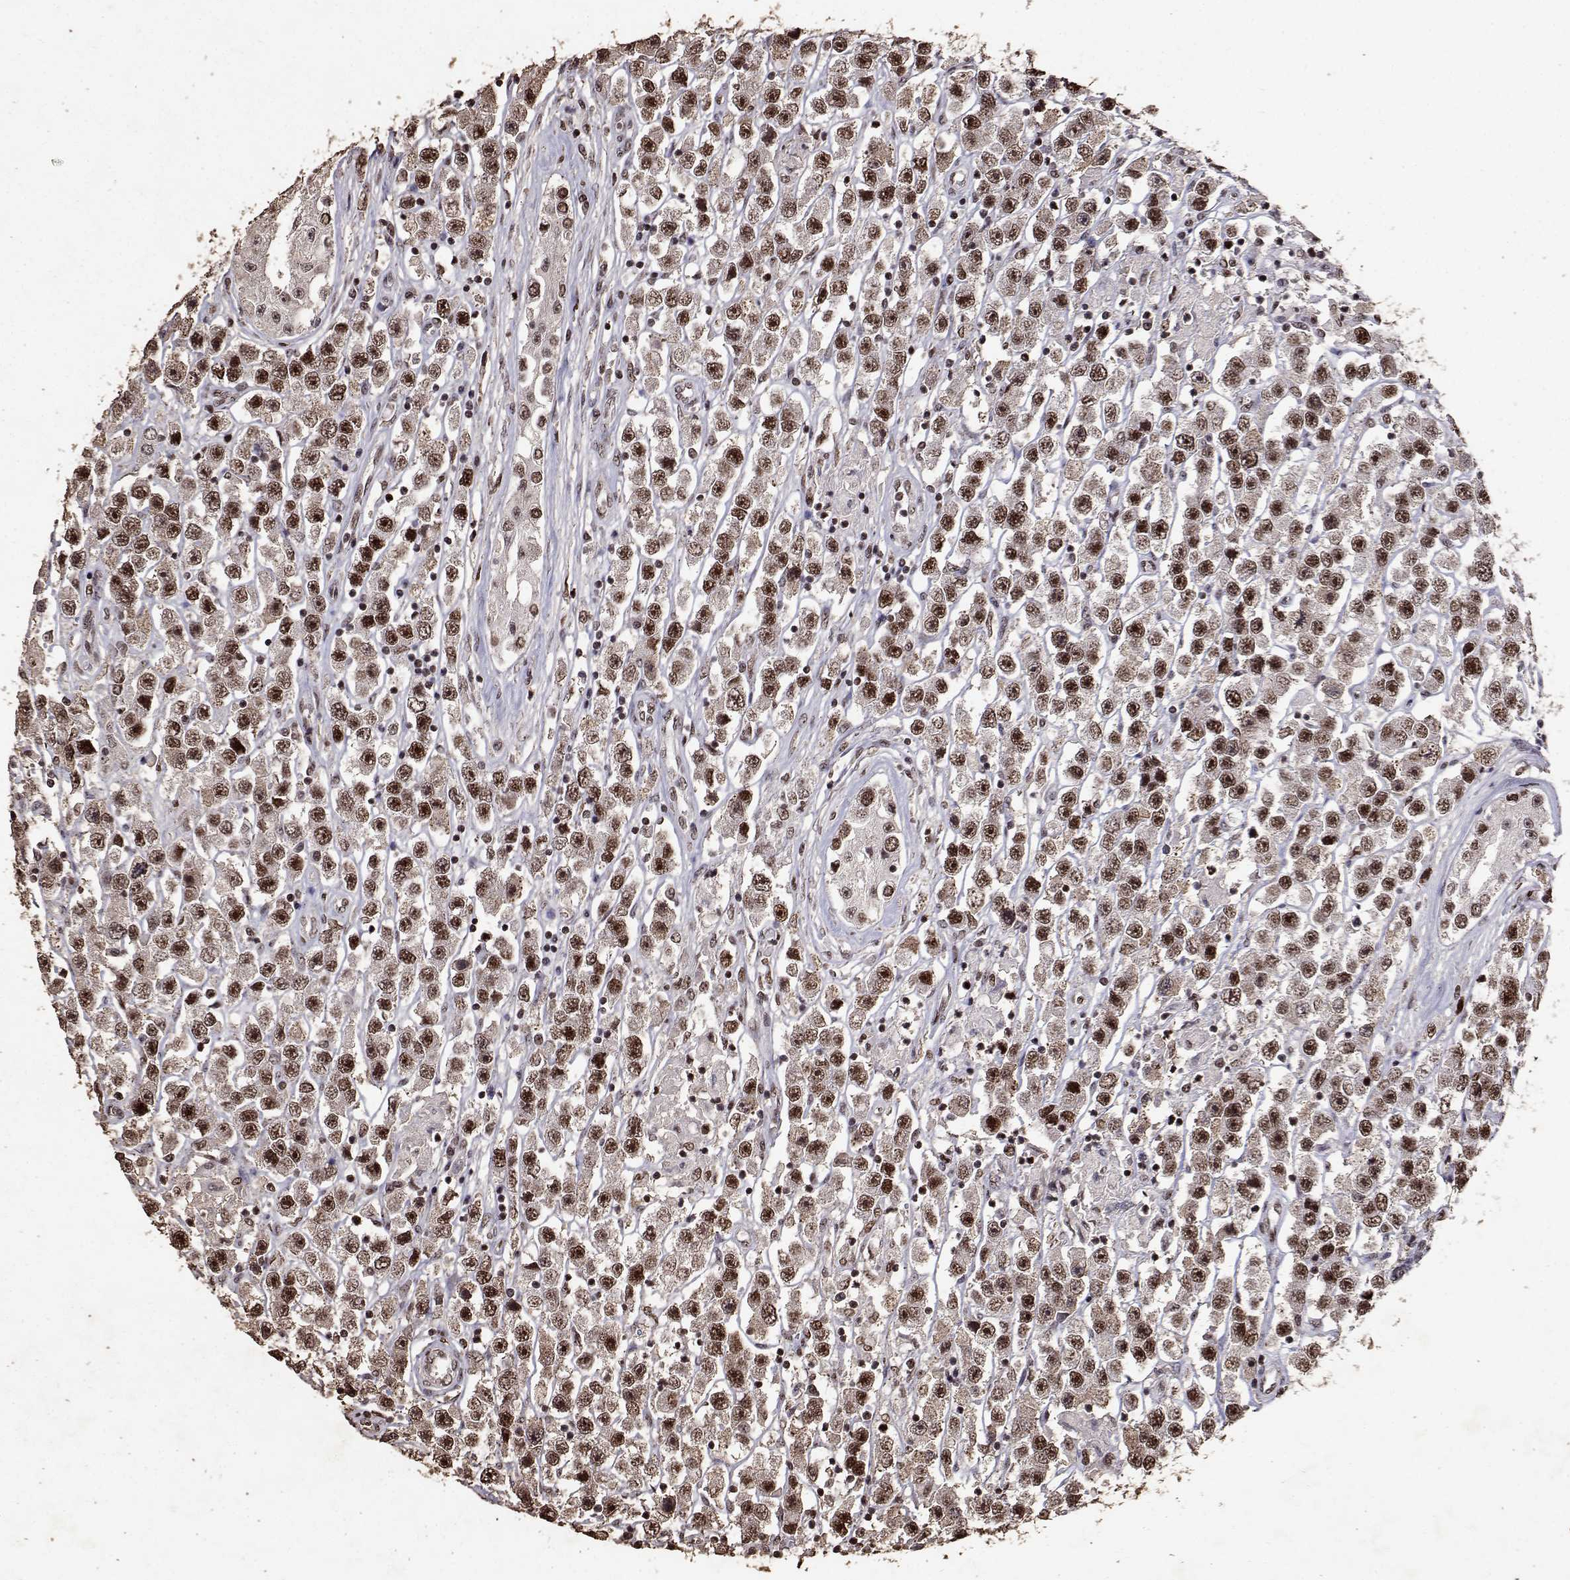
{"staining": {"intensity": "strong", "quantity": ">75%", "location": "nuclear"}, "tissue": "testis cancer", "cell_type": "Tumor cells", "image_type": "cancer", "snomed": [{"axis": "morphology", "description": "Seminoma, NOS"}, {"axis": "topography", "description": "Testis"}], "caption": "This image shows immunohistochemistry staining of human testis cancer, with high strong nuclear positivity in about >75% of tumor cells.", "gene": "TOE1", "patient": {"sex": "male", "age": 45}}